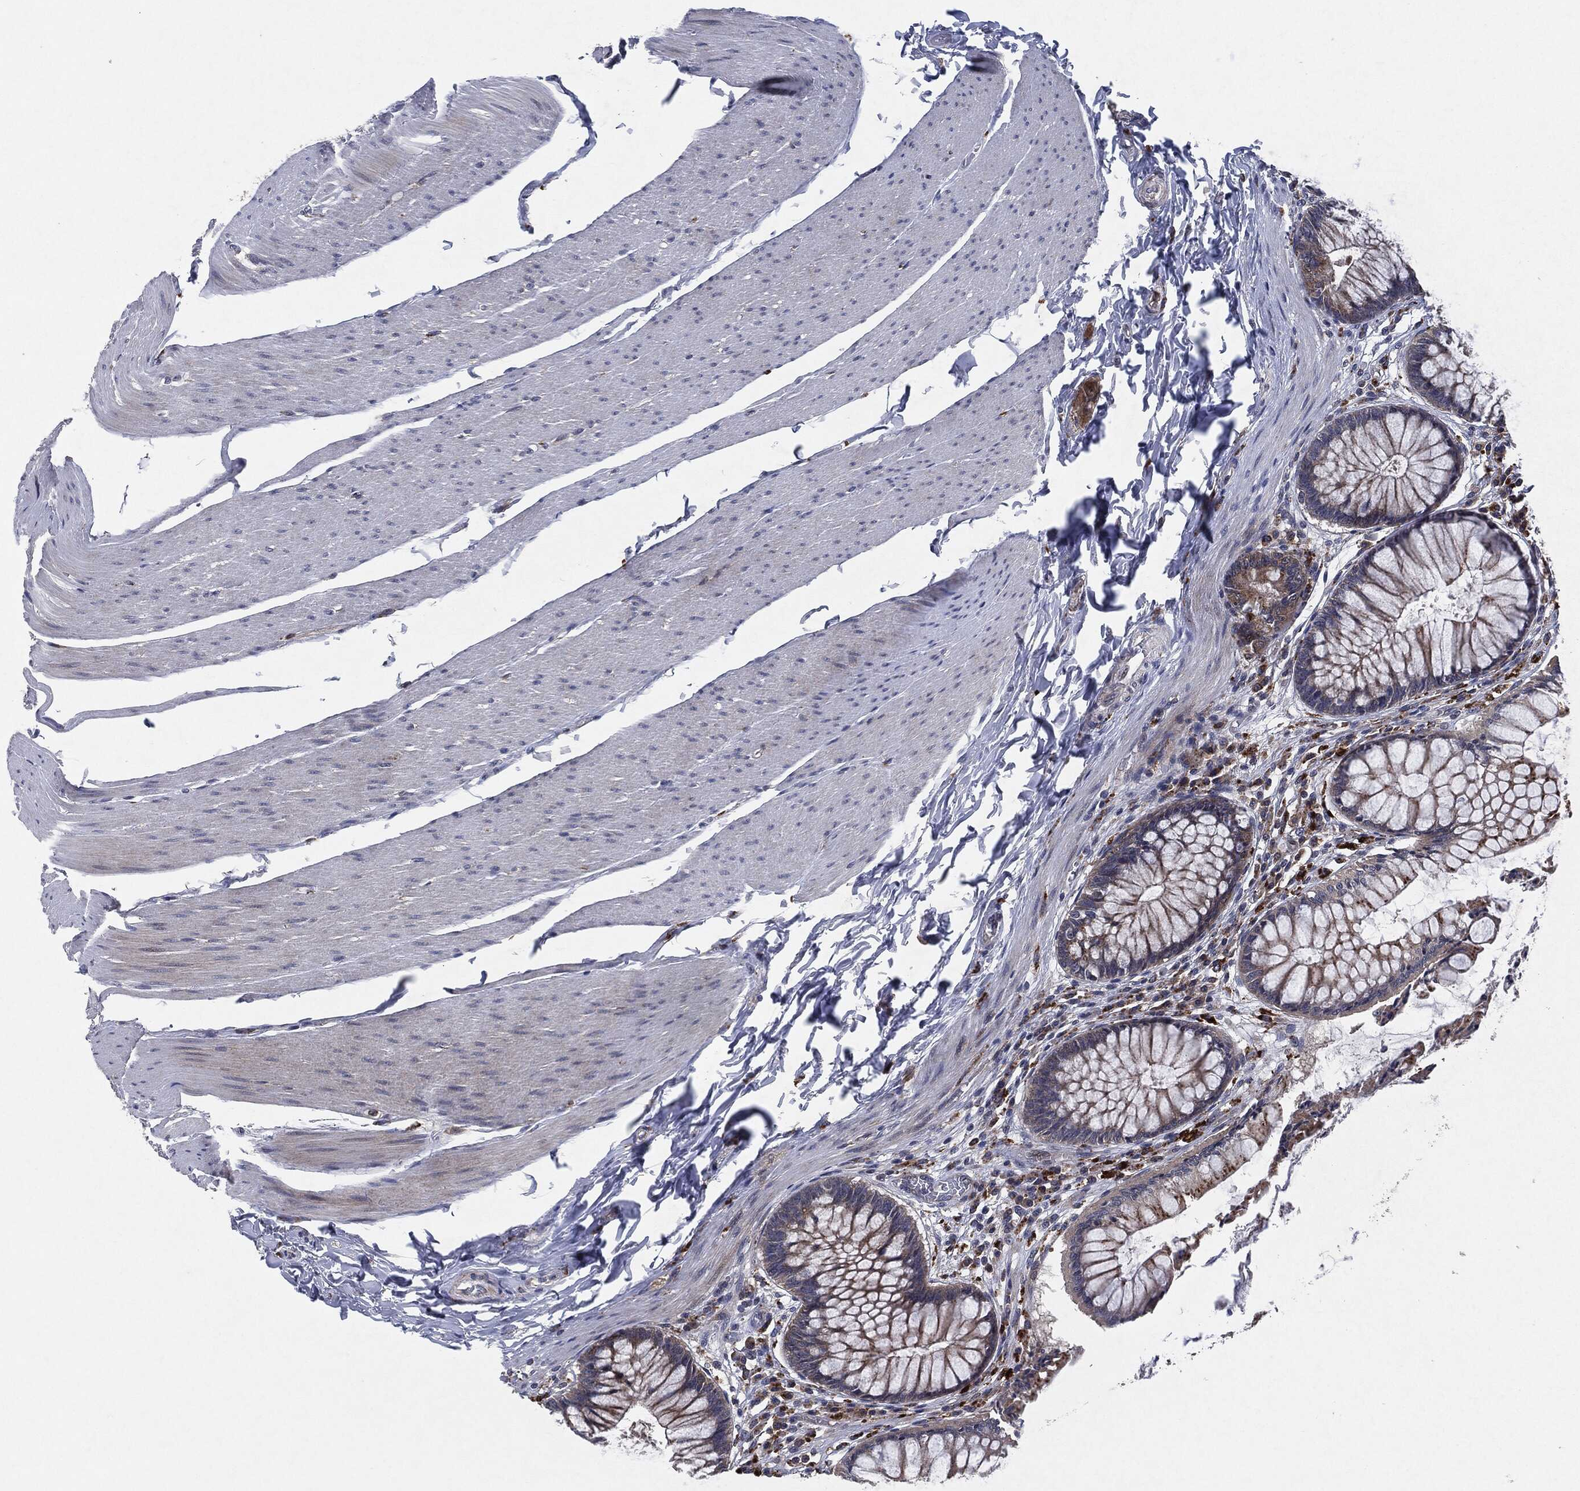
{"staining": {"intensity": "moderate", "quantity": "25%-75%", "location": "cytoplasmic/membranous"}, "tissue": "rectum", "cell_type": "Glandular cells", "image_type": "normal", "snomed": [{"axis": "morphology", "description": "Normal tissue, NOS"}, {"axis": "topography", "description": "Rectum"}], "caption": "Immunohistochemical staining of unremarkable human rectum displays 25%-75% levels of moderate cytoplasmic/membranous protein positivity in about 25%-75% of glandular cells.", "gene": "SLC31A2", "patient": {"sex": "female", "age": 58}}